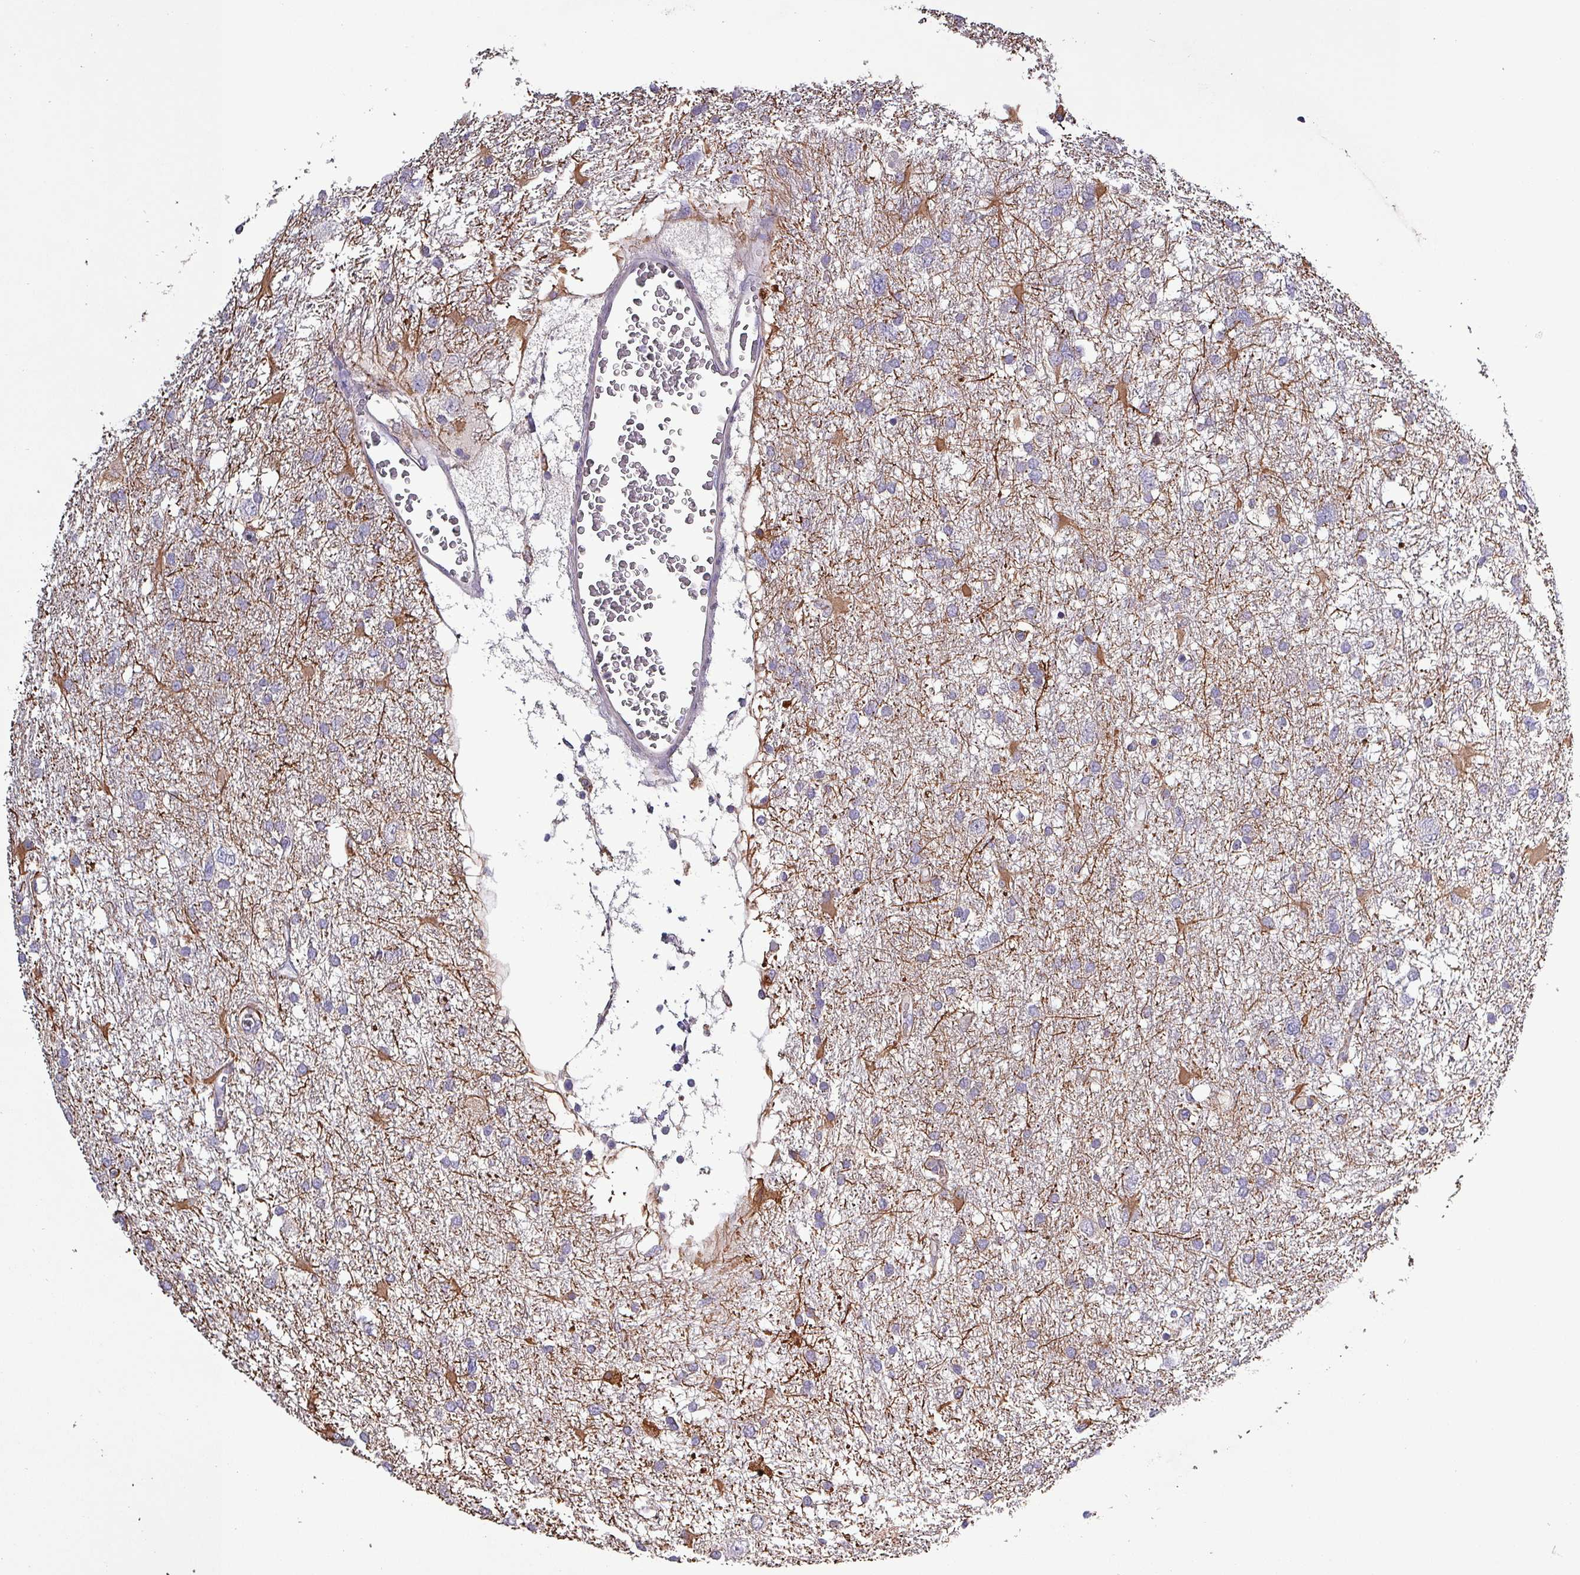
{"staining": {"intensity": "negative", "quantity": "none", "location": "none"}, "tissue": "glioma", "cell_type": "Tumor cells", "image_type": "cancer", "snomed": [{"axis": "morphology", "description": "Glioma, malignant, High grade"}, {"axis": "topography", "description": "Brain"}], "caption": "Tumor cells are negative for brown protein staining in malignant high-grade glioma. (DAB immunohistochemistry with hematoxylin counter stain).", "gene": "HTRA4", "patient": {"sex": "male", "age": 61}}